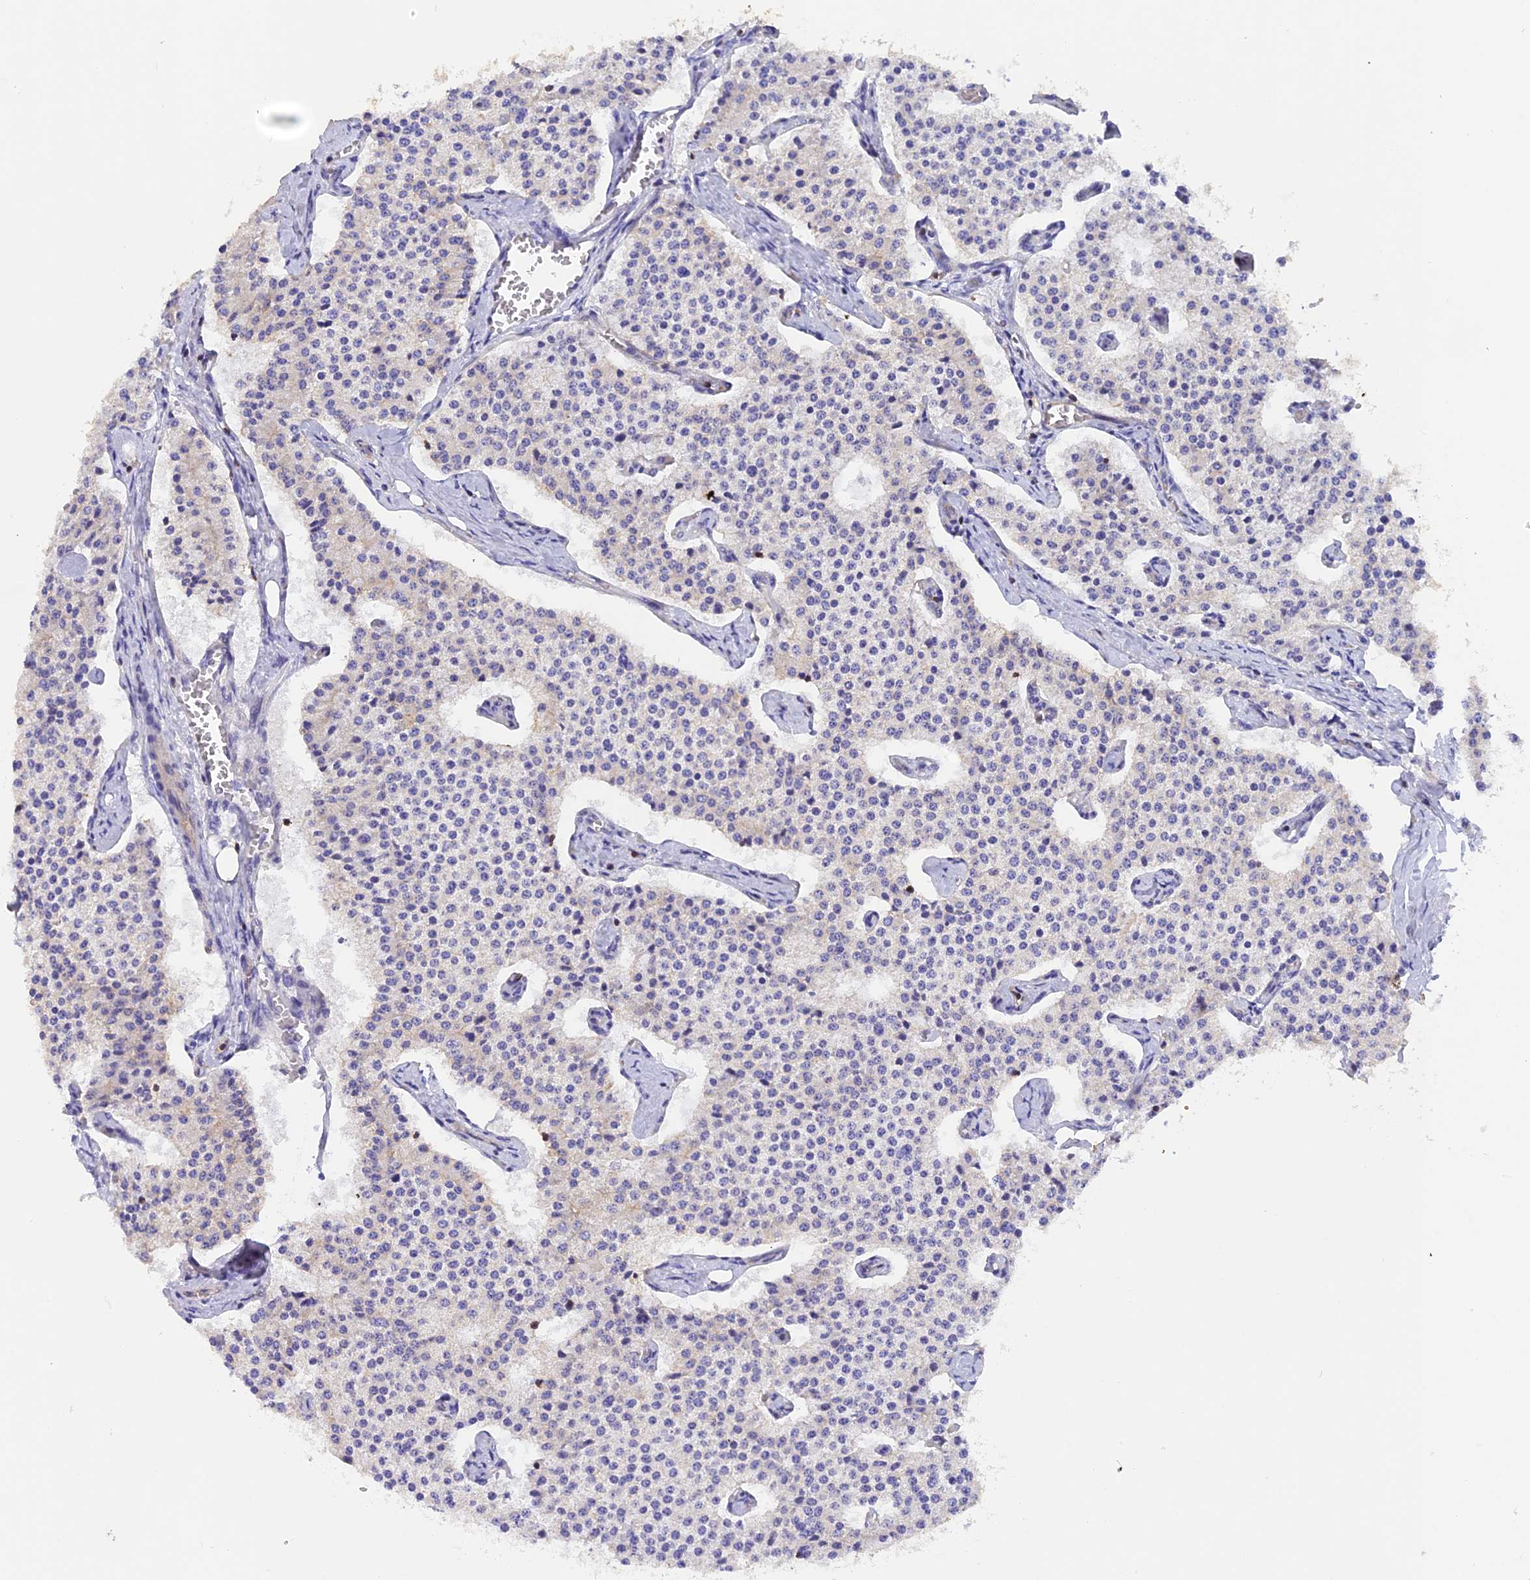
{"staining": {"intensity": "negative", "quantity": "none", "location": "none"}, "tissue": "carcinoid", "cell_type": "Tumor cells", "image_type": "cancer", "snomed": [{"axis": "morphology", "description": "Carcinoid, malignant, NOS"}, {"axis": "topography", "description": "Colon"}], "caption": "Tumor cells show no significant protein staining in malignant carcinoid.", "gene": "FAM193A", "patient": {"sex": "female", "age": 52}}